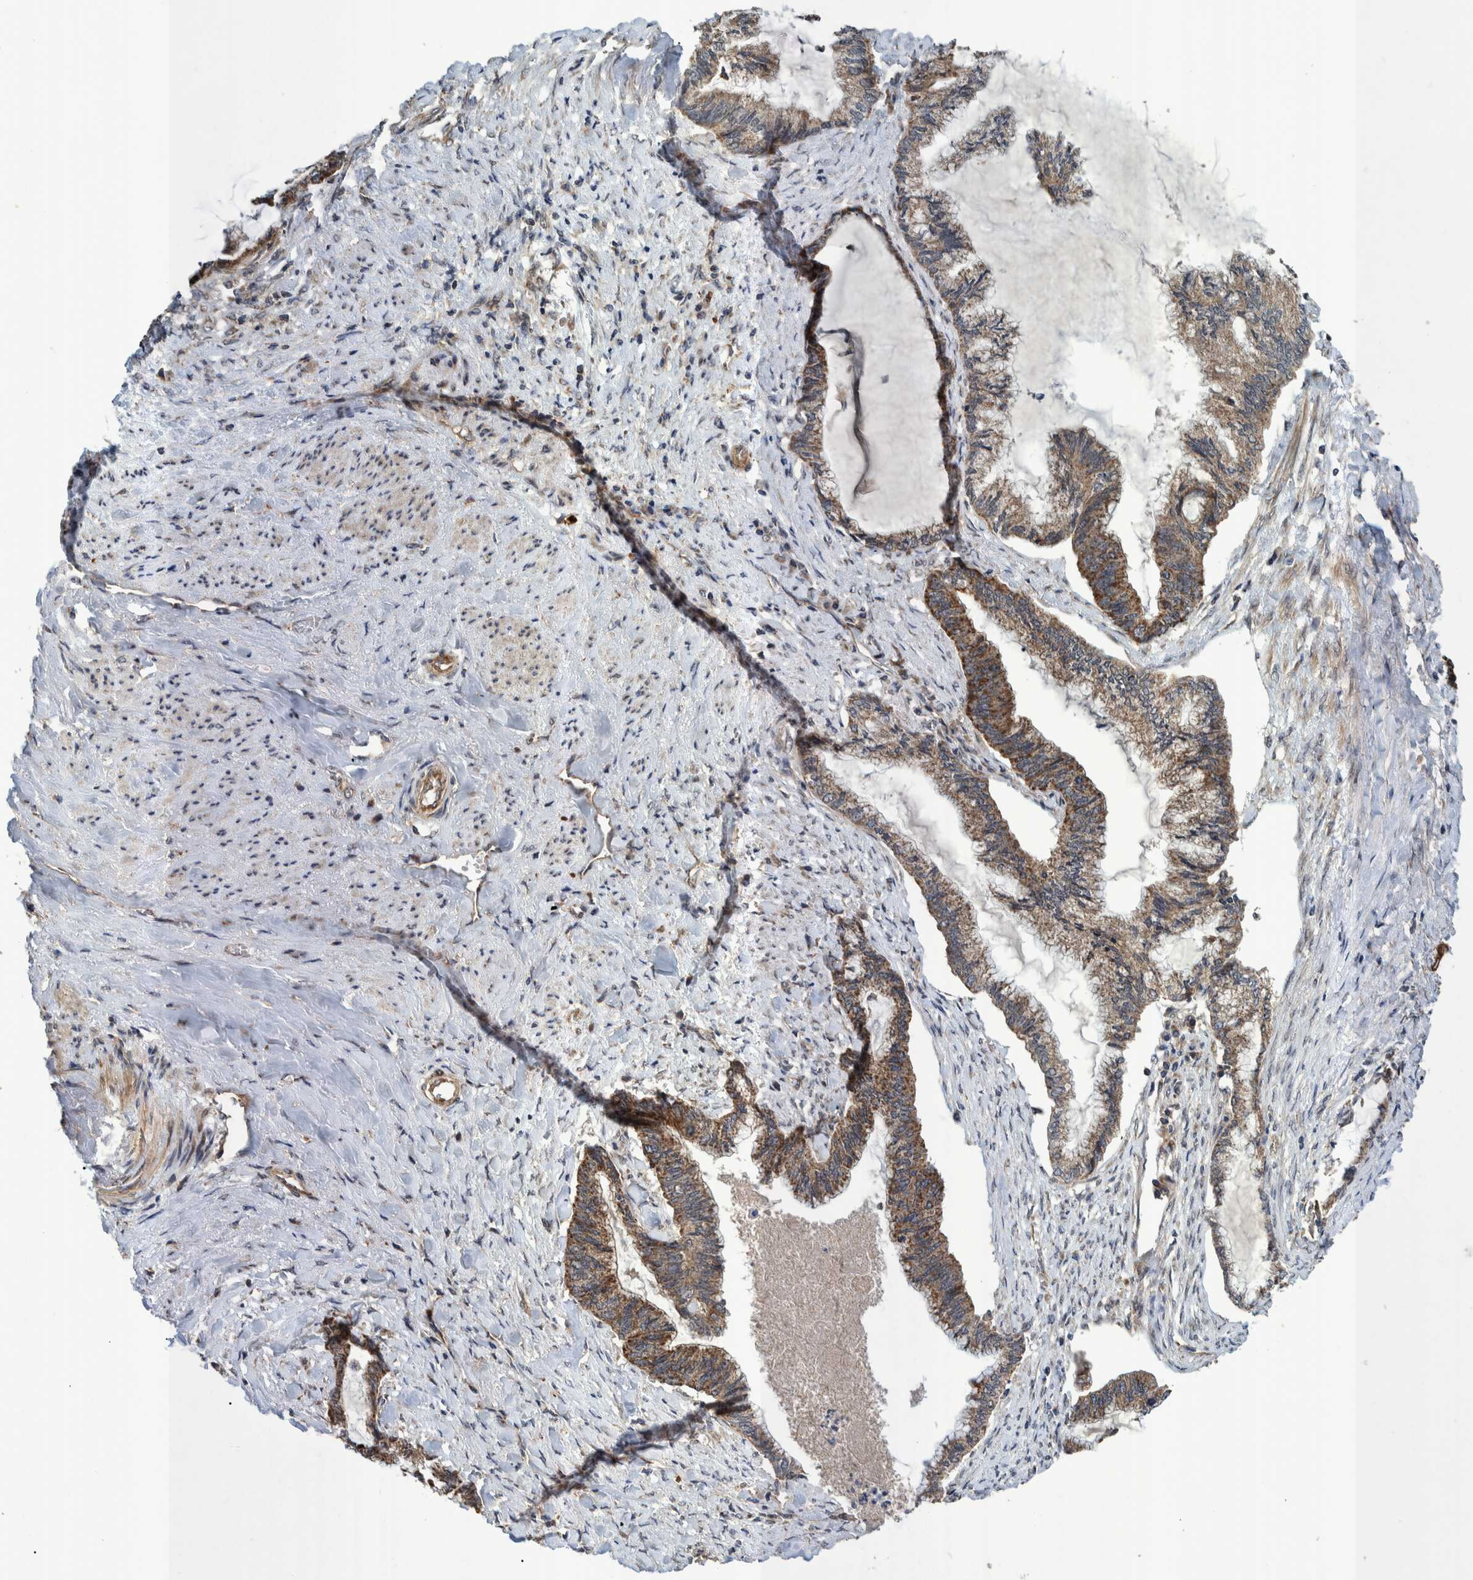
{"staining": {"intensity": "weak", "quantity": ">75%", "location": "cytoplasmic/membranous"}, "tissue": "endometrial cancer", "cell_type": "Tumor cells", "image_type": "cancer", "snomed": [{"axis": "morphology", "description": "Adenocarcinoma, NOS"}, {"axis": "topography", "description": "Endometrium"}], "caption": "A high-resolution histopathology image shows IHC staining of endometrial cancer, which demonstrates weak cytoplasmic/membranous expression in about >75% of tumor cells.", "gene": "MRPS7", "patient": {"sex": "female", "age": 86}}